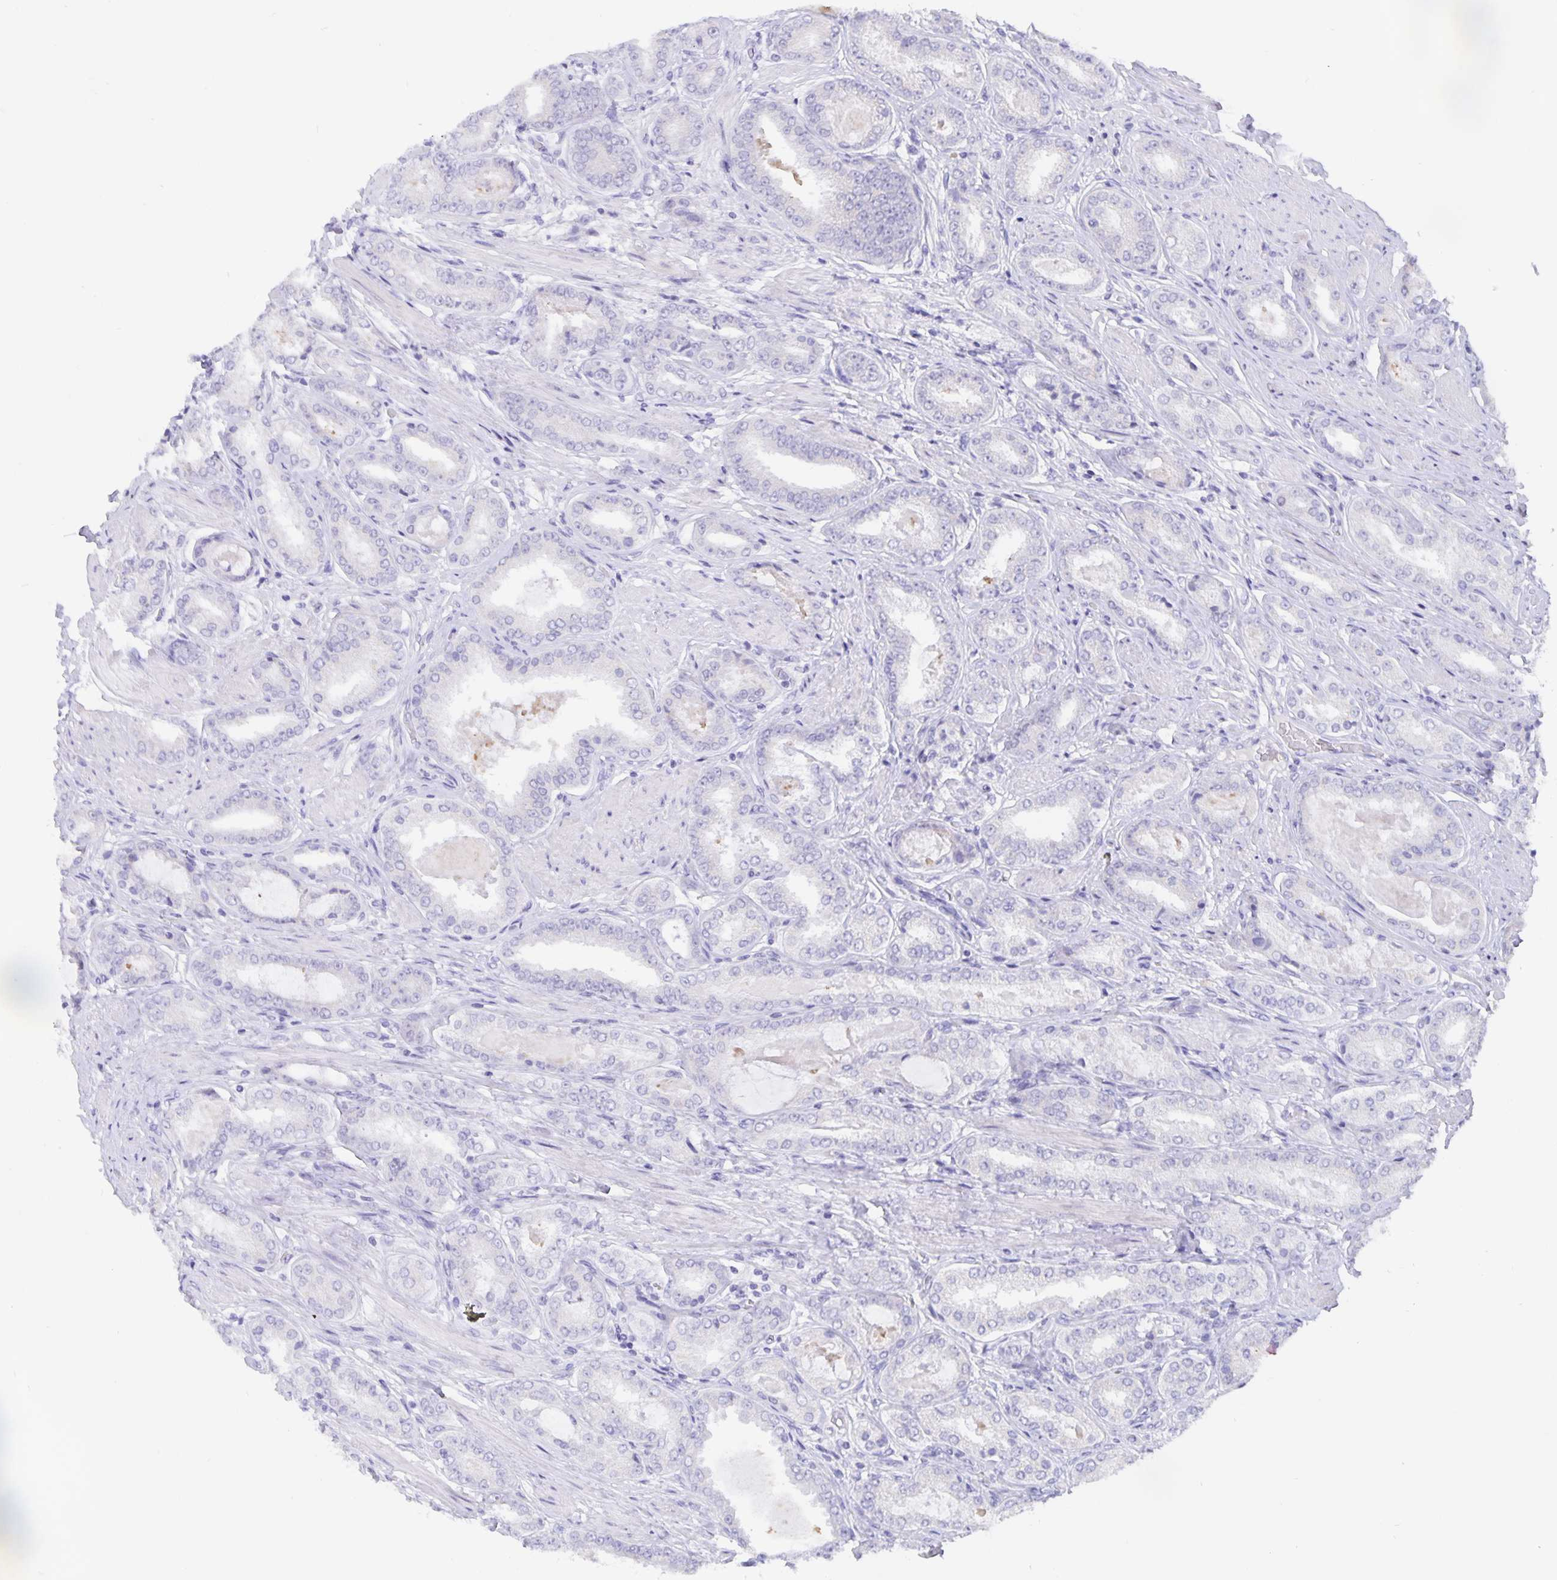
{"staining": {"intensity": "negative", "quantity": "none", "location": "none"}, "tissue": "prostate cancer", "cell_type": "Tumor cells", "image_type": "cancer", "snomed": [{"axis": "morphology", "description": "Adenocarcinoma, High grade"}, {"axis": "topography", "description": "Prostate"}], "caption": "Histopathology image shows no protein staining in tumor cells of prostate cancer (high-grade adenocarcinoma) tissue.", "gene": "ERMN", "patient": {"sex": "male", "age": 63}}